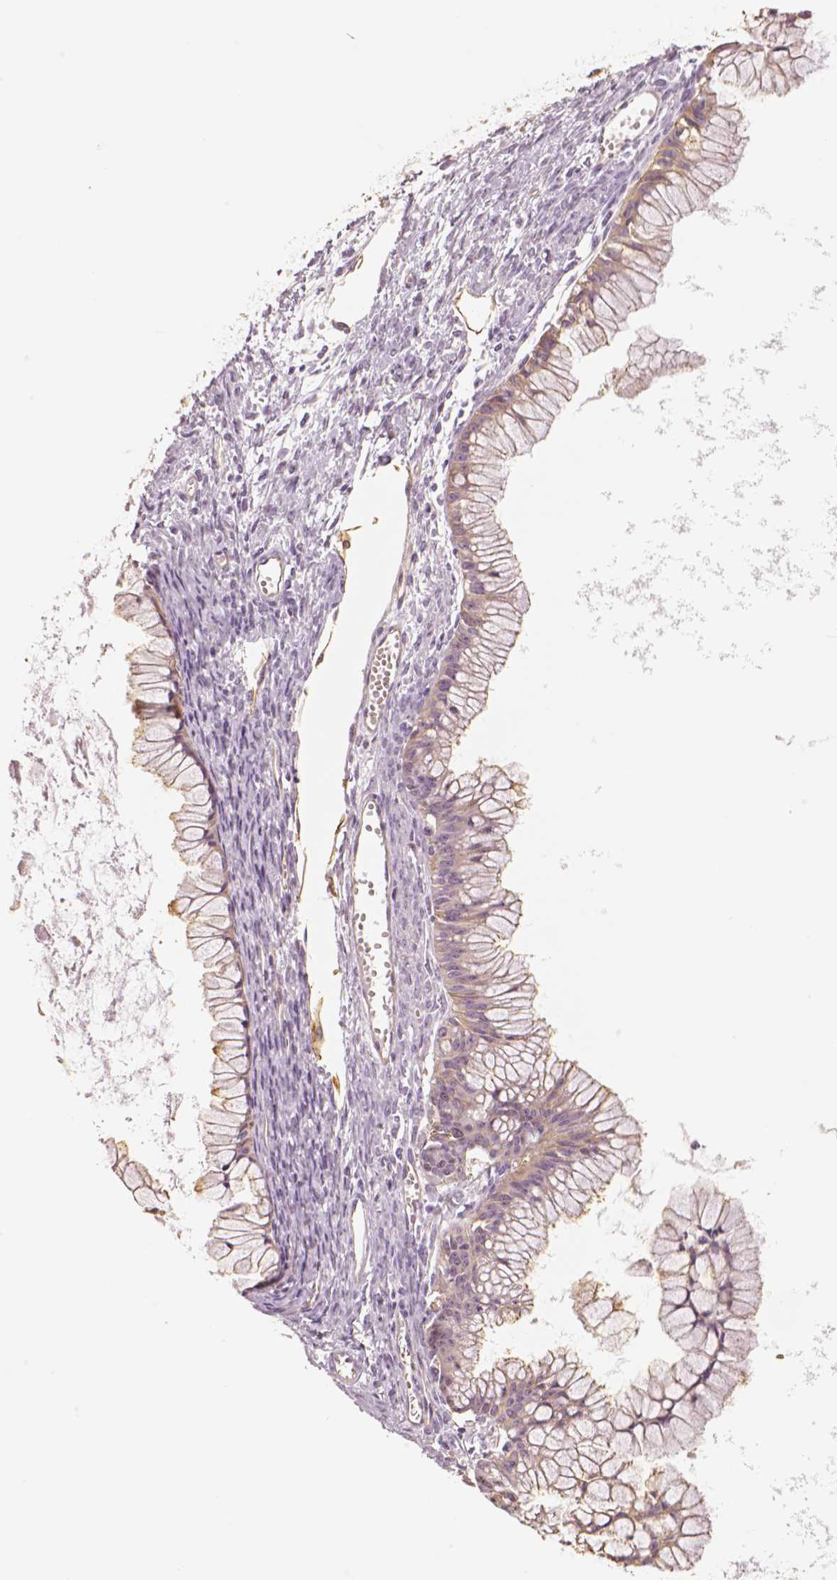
{"staining": {"intensity": "weak", "quantity": "25%-75%", "location": "cytoplasmic/membranous"}, "tissue": "ovarian cancer", "cell_type": "Tumor cells", "image_type": "cancer", "snomed": [{"axis": "morphology", "description": "Cystadenocarcinoma, mucinous, NOS"}, {"axis": "topography", "description": "Ovary"}], "caption": "Protein expression analysis of mucinous cystadenocarcinoma (ovarian) displays weak cytoplasmic/membranous staining in about 25%-75% of tumor cells.", "gene": "MKI67", "patient": {"sex": "female", "age": 41}}